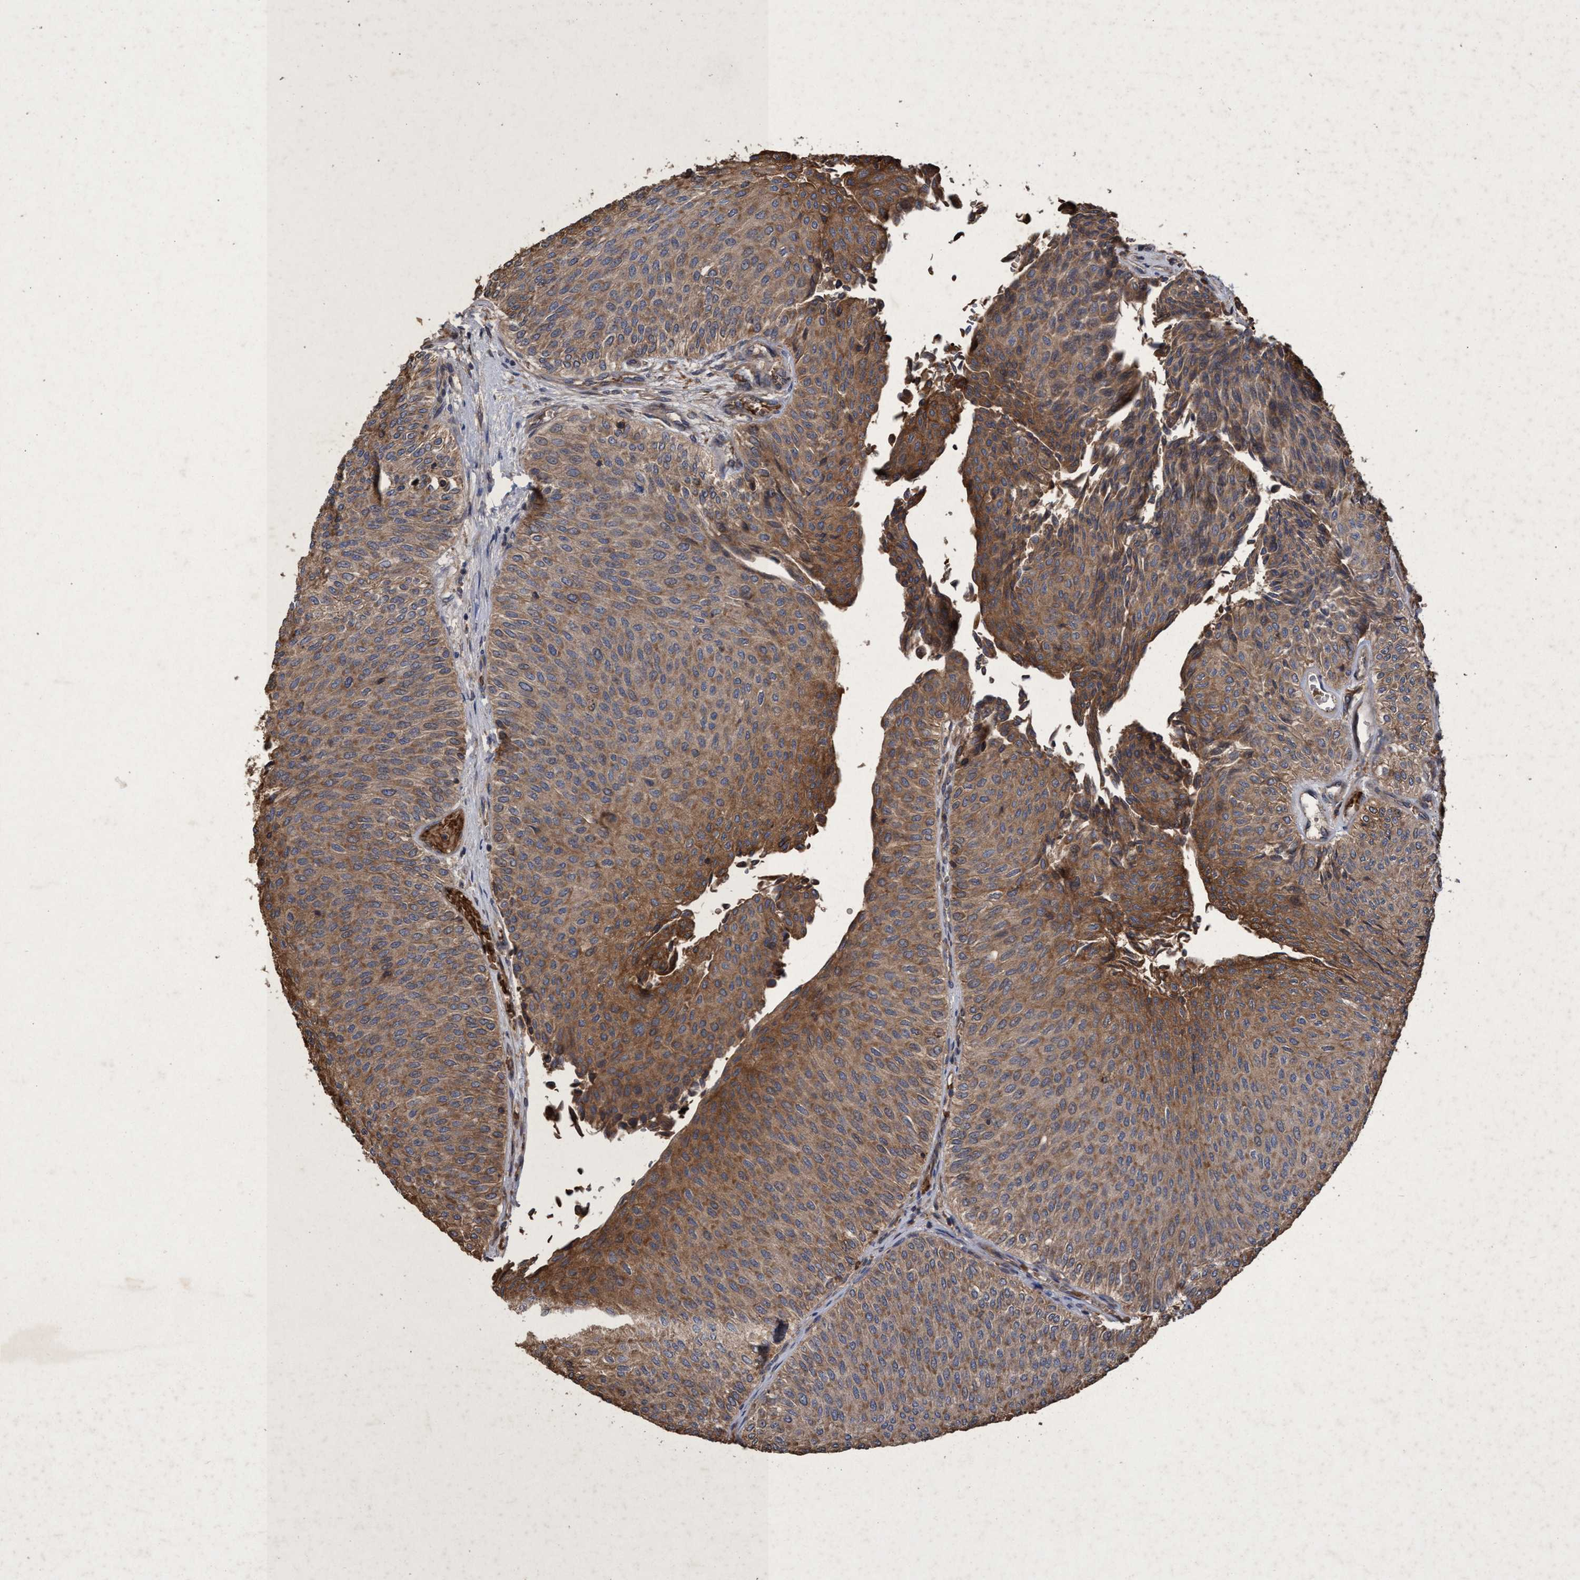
{"staining": {"intensity": "moderate", "quantity": ">75%", "location": "cytoplasmic/membranous"}, "tissue": "urothelial cancer", "cell_type": "Tumor cells", "image_type": "cancer", "snomed": [{"axis": "morphology", "description": "Urothelial carcinoma, Low grade"}, {"axis": "topography", "description": "Urinary bladder"}], "caption": "Tumor cells display medium levels of moderate cytoplasmic/membranous staining in approximately >75% of cells in low-grade urothelial carcinoma.", "gene": "CHMP6", "patient": {"sex": "male", "age": 78}}